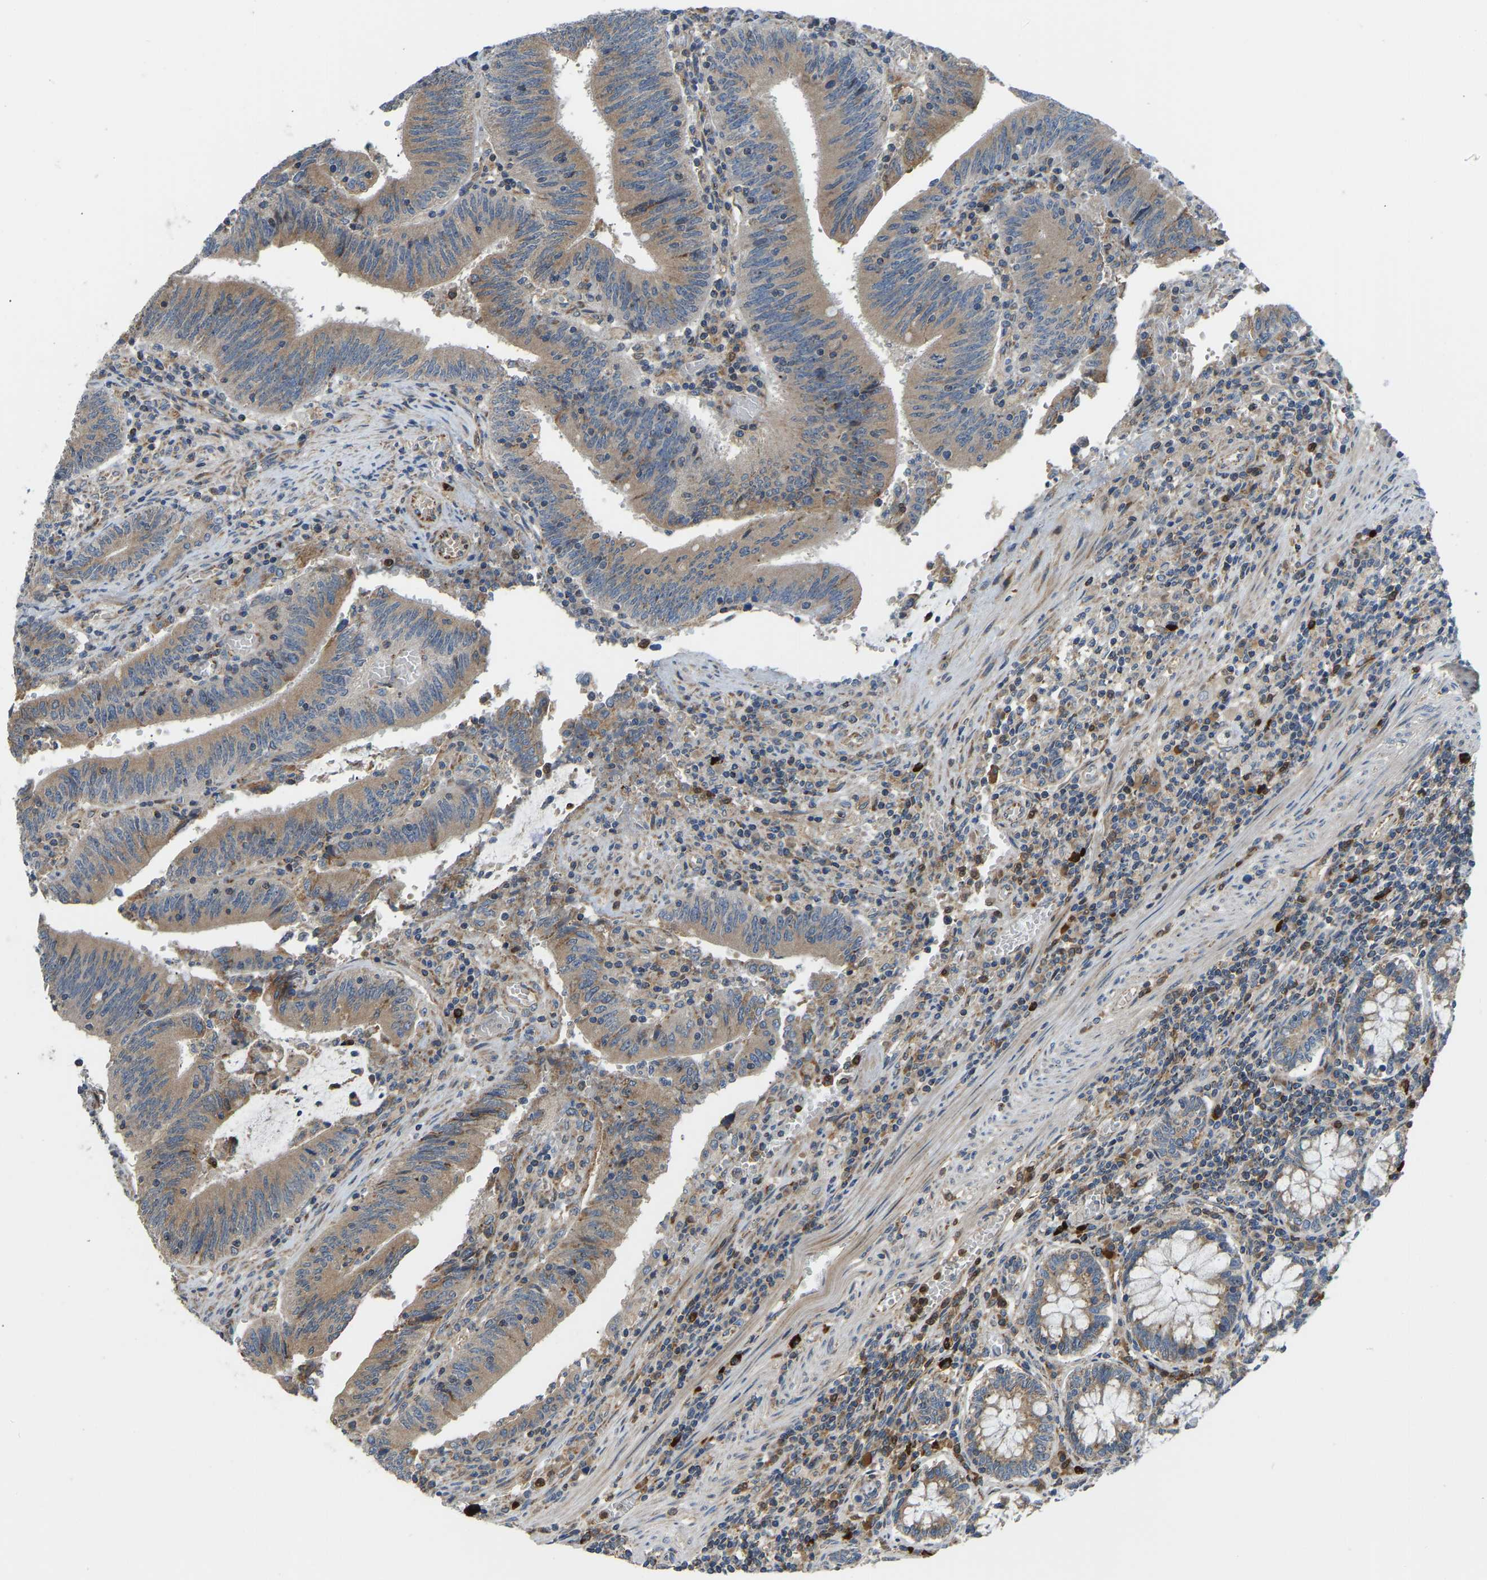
{"staining": {"intensity": "moderate", "quantity": ">75%", "location": "cytoplasmic/membranous"}, "tissue": "colorectal cancer", "cell_type": "Tumor cells", "image_type": "cancer", "snomed": [{"axis": "morphology", "description": "Normal tissue, NOS"}, {"axis": "morphology", "description": "Adenocarcinoma, NOS"}, {"axis": "topography", "description": "Rectum"}], "caption": "High-power microscopy captured an immunohistochemistry micrograph of colorectal cancer (adenocarcinoma), revealing moderate cytoplasmic/membranous positivity in about >75% of tumor cells.", "gene": "RBP1", "patient": {"sex": "female", "age": 66}}